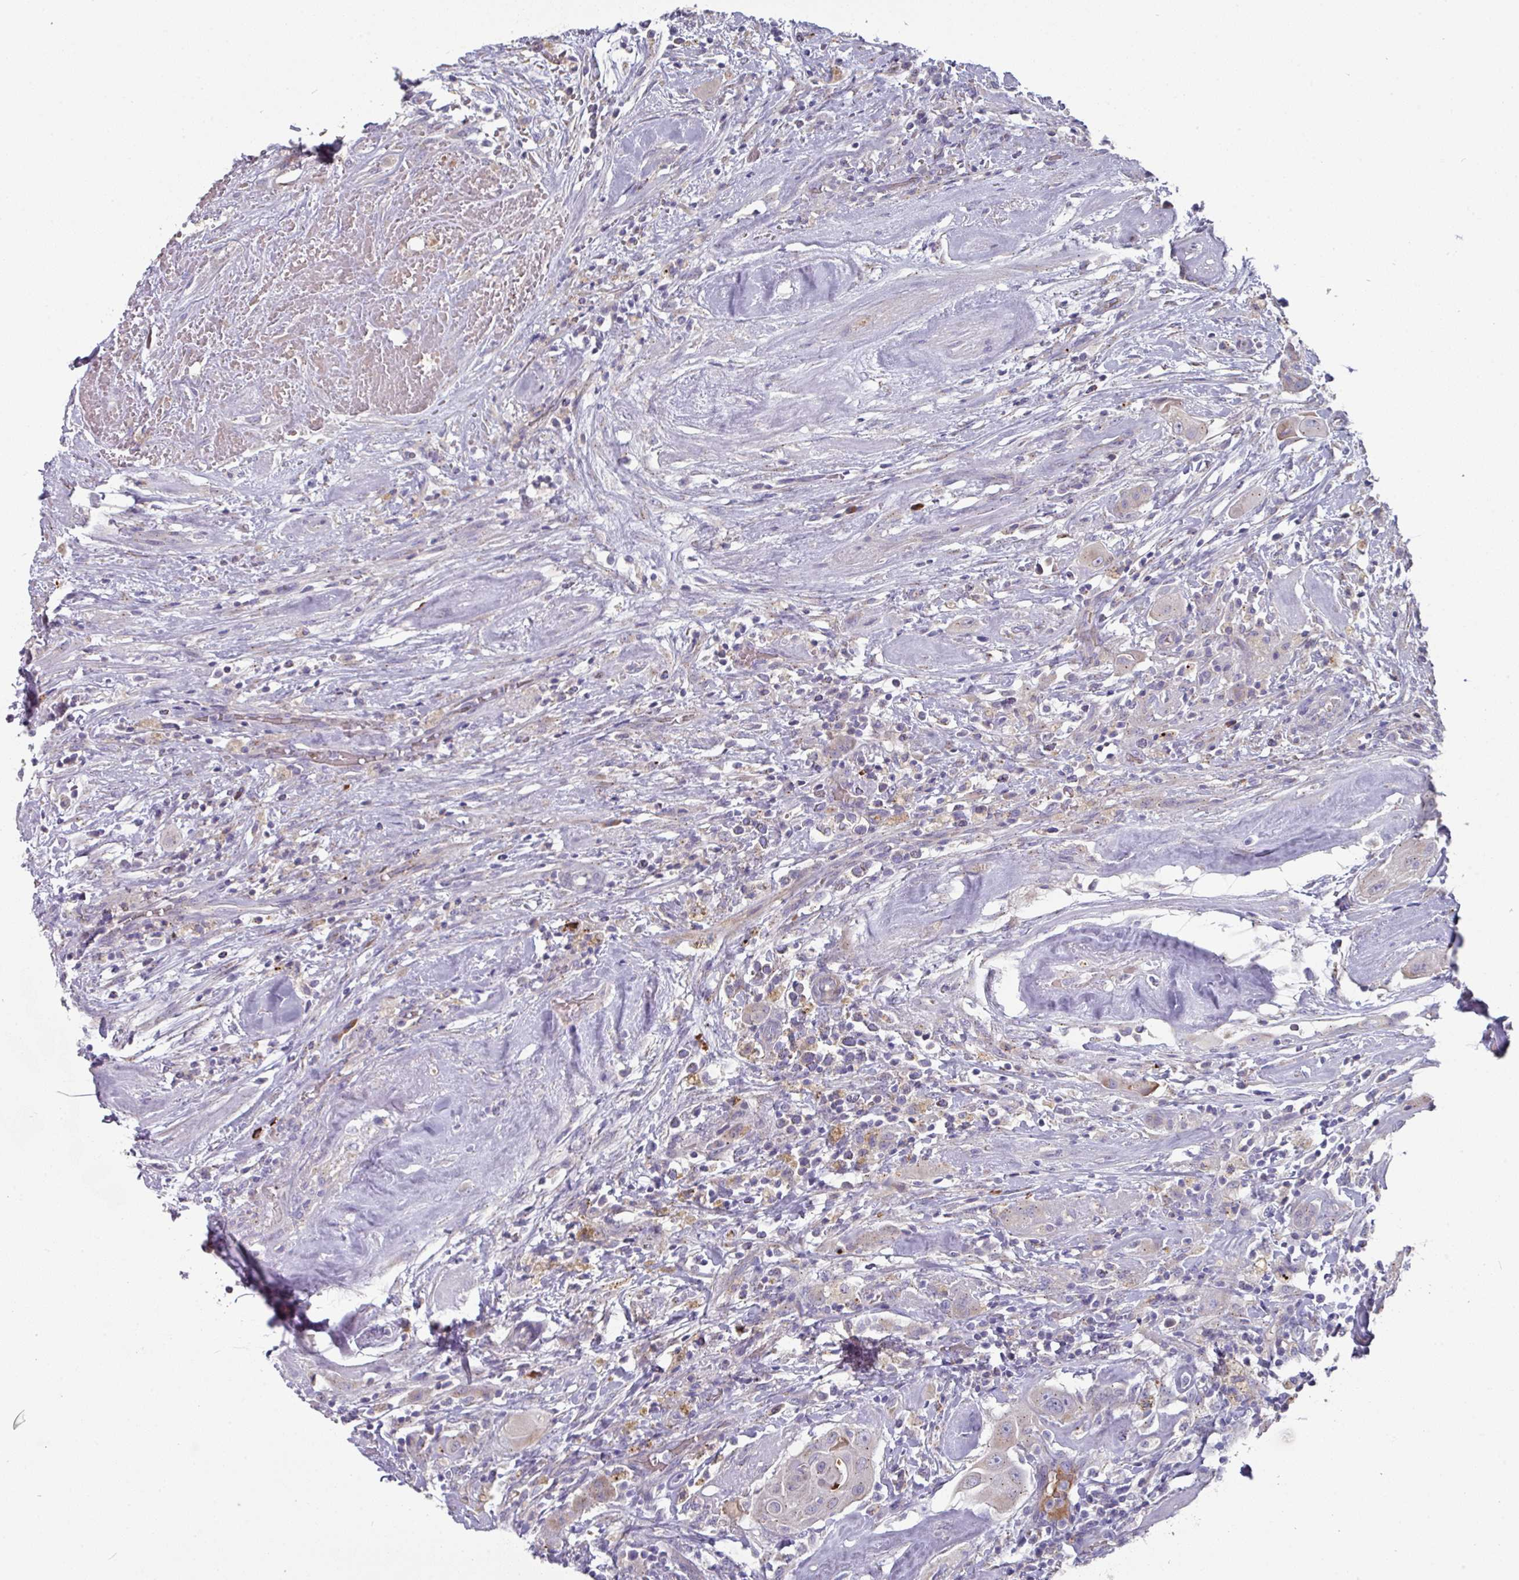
{"staining": {"intensity": "negative", "quantity": "none", "location": "none"}, "tissue": "thyroid cancer", "cell_type": "Tumor cells", "image_type": "cancer", "snomed": [{"axis": "morphology", "description": "Papillary adenocarcinoma, NOS"}, {"axis": "topography", "description": "Thyroid gland"}], "caption": "This is a micrograph of IHC staining of thyroid cancer, which shows no expression in tumor cells.", "gene": "IL4R", "patient": {"sex": "female", "age": 59}}